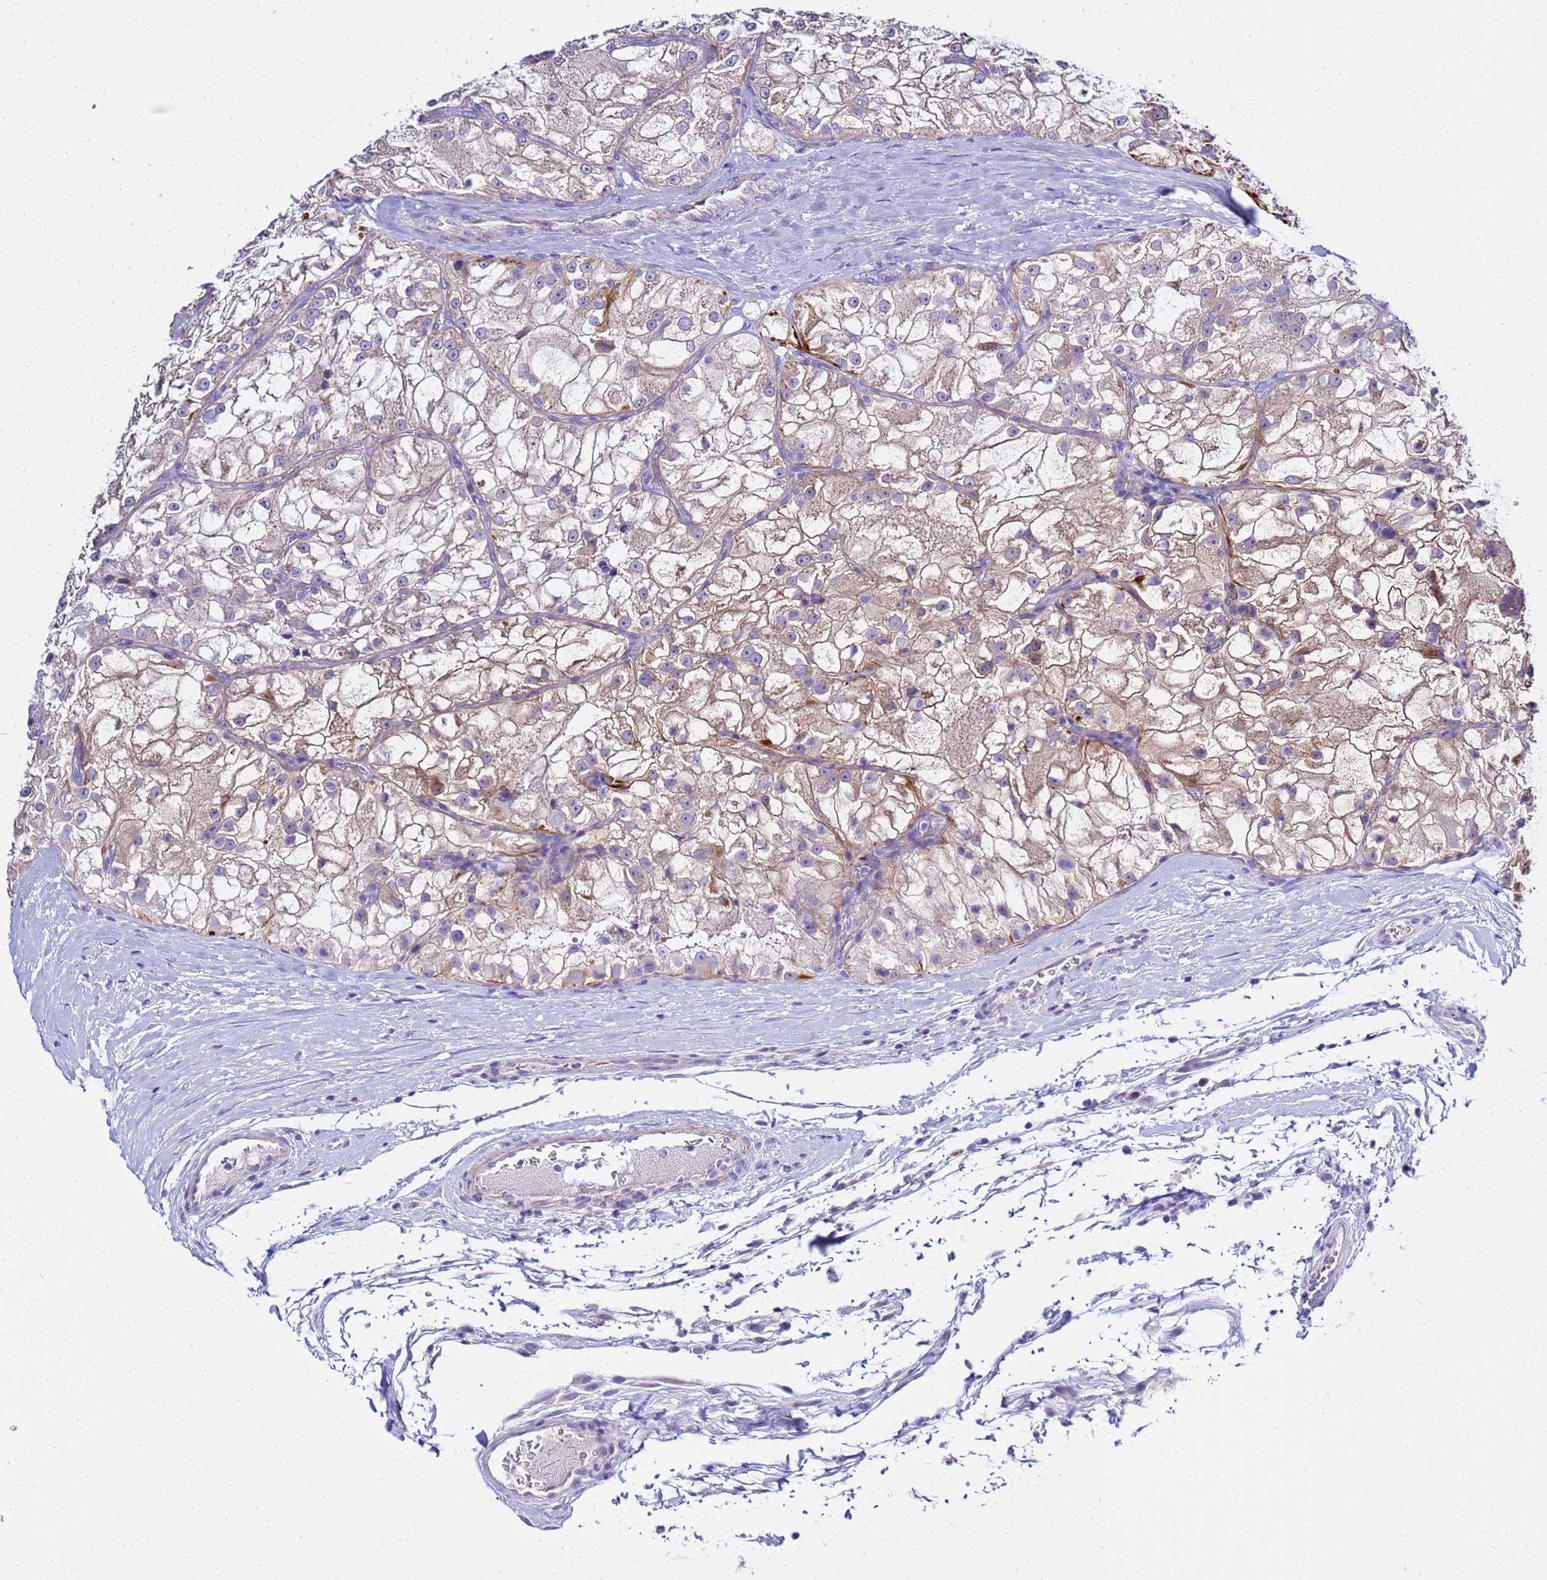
{"staining": {"intensity": "weak", "quantity": "25%-75%", "location": "cytoplasmic/membranous"}, "tissue": "renal cancer", "cell_type": "Tumor cells", "image_type": "cancer", "snomed": [{"axis": "morphology", "description": "Adenocarcinoma, NOS"}, {"axis": "topography", "description": "Kidney"}], "caption": "IHC staining of renal adenocarcinoma, which exhibits low levels of weak cytoplasmic/membranous staining in about 25%-75% of tumor cells indicating weak cytoplasmic/membranous protein expression. The staining was performed using DAB (3,3'-diaminobenzidine) (brown) for protein detection and nuclei were counterstained in hematoxylin (blue).", "gene": "USP18", "patient": {"sex": "female", "age": 72}}